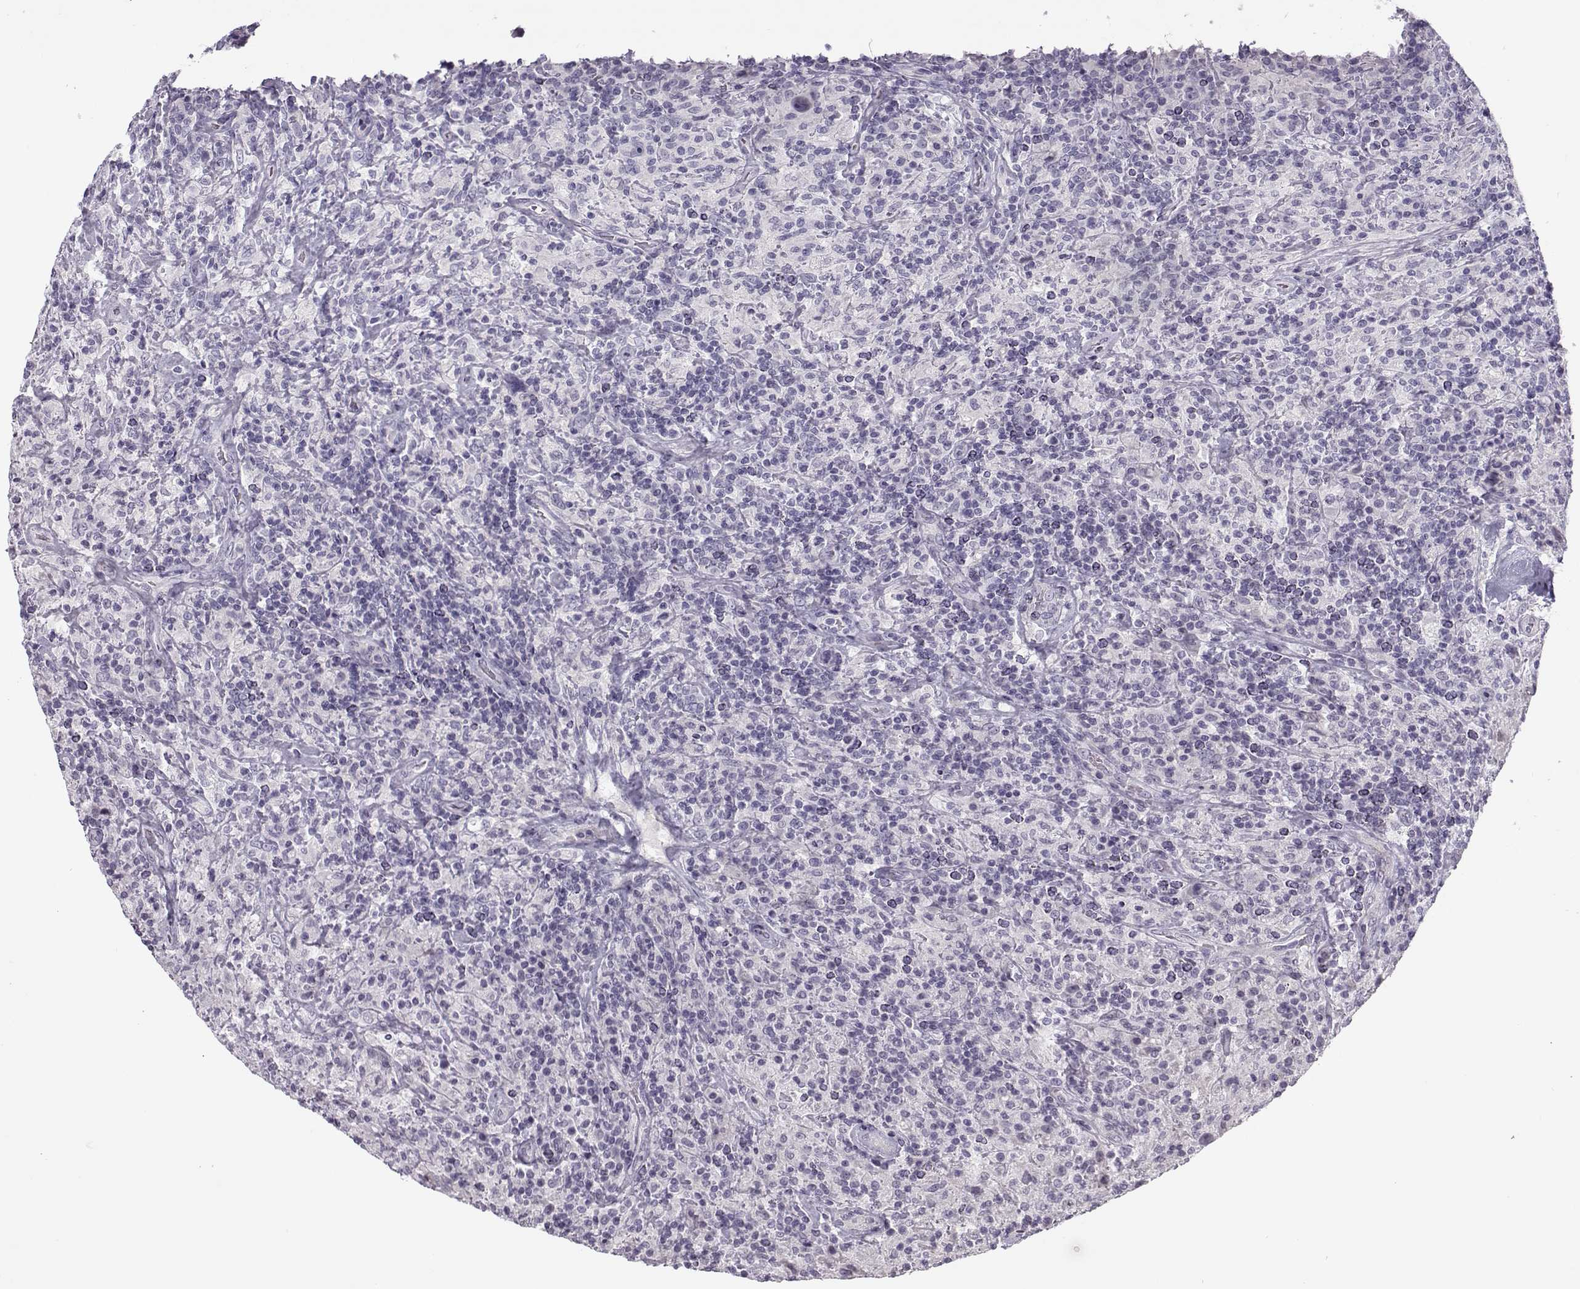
{"staining": {"intensity": "negative", "quantity": "none", "location": "none"}, "tissue": "lymphoma", "cell_type": "Tumor cells", "image_type": "cancer", "snomed": [{"axis": "morphology", "description": "Hodgkin's disease, NOS"}, {"axis": "topography", "description": "Lymph node"}], "caption": "The photomicrograph exhibits no staining of tumor cells in lymphoma. The staining is performed using DAB brown chromogen with nuclei counter-stained in using hematoxylin.", "gene": "TEX55", "patient": {"sex": "male", "age": 70}}